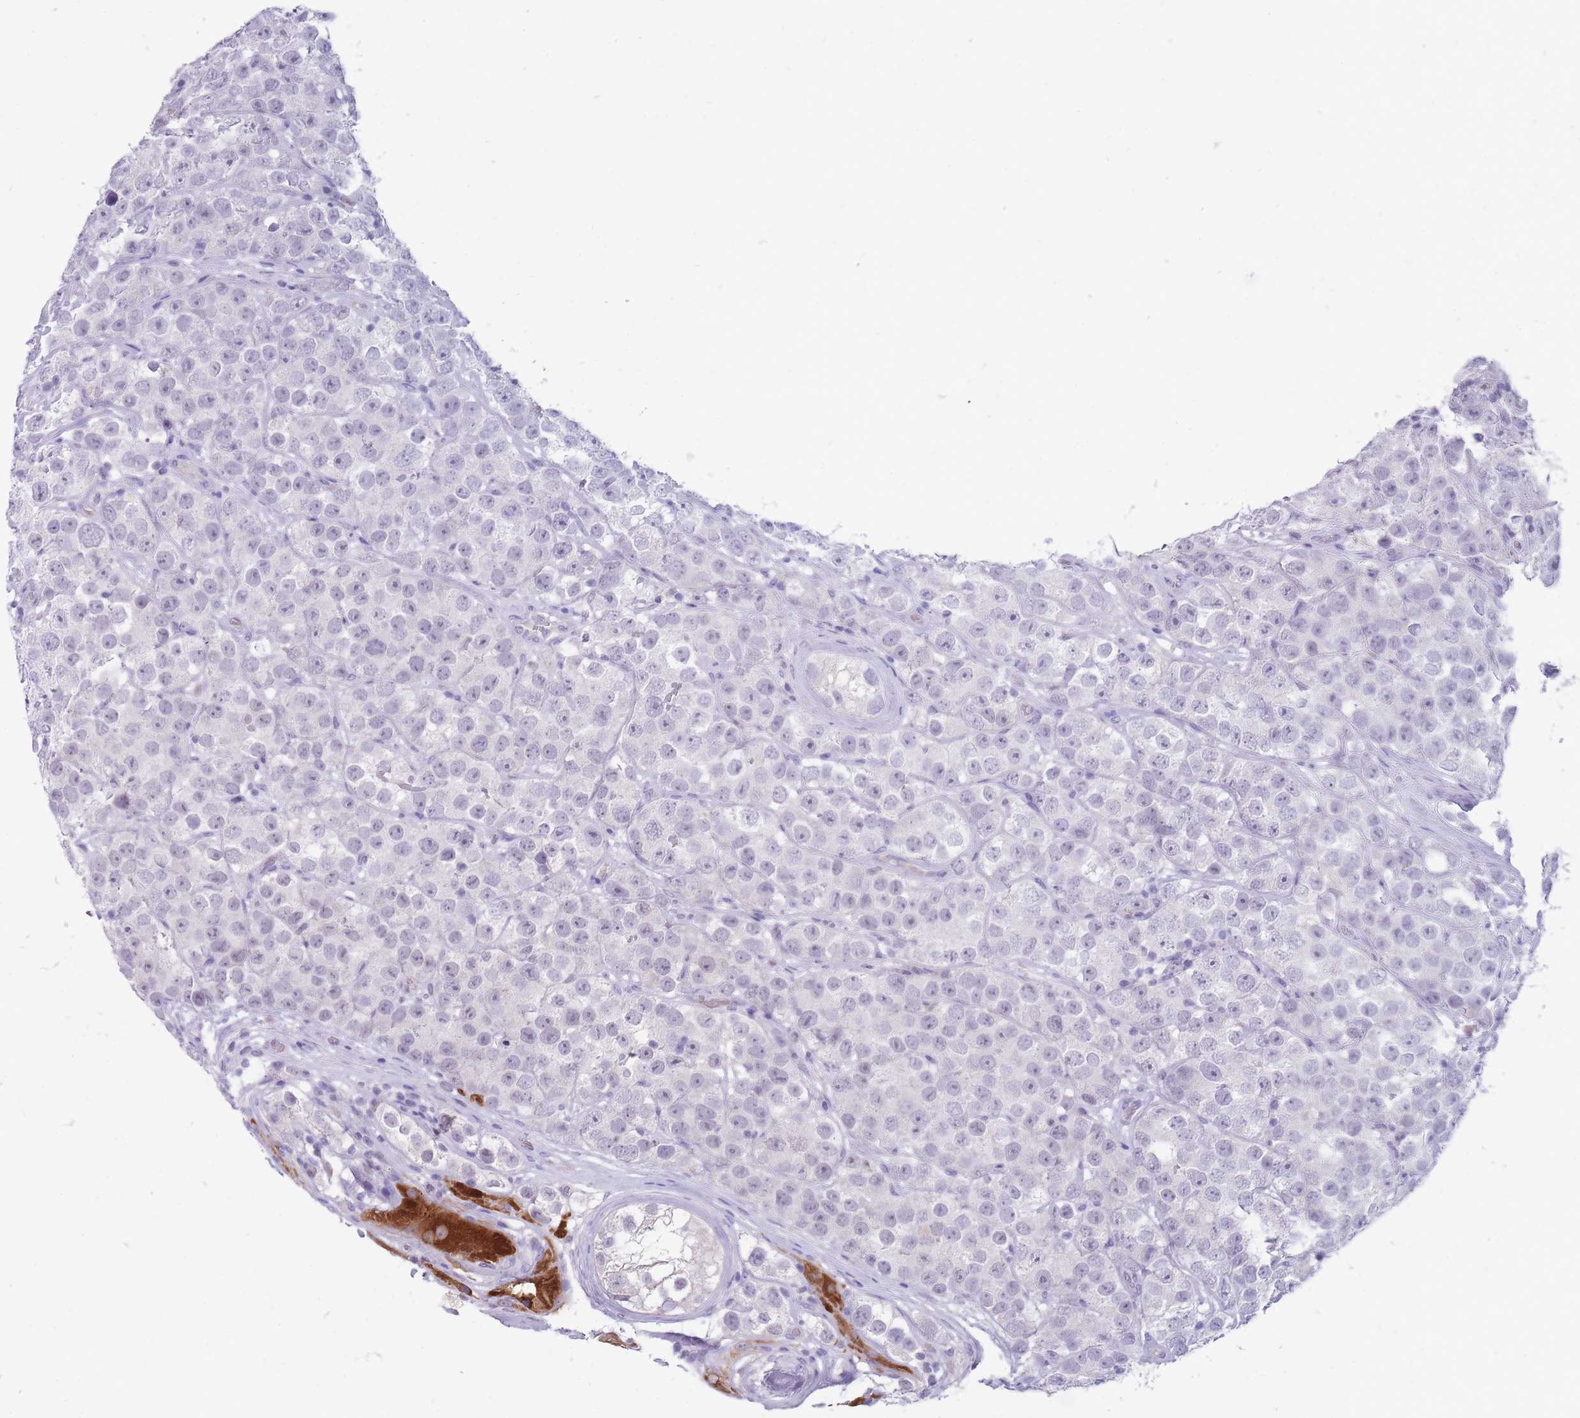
{"staining": {"intensity": "negative", "quantity": "none", "location": "none"}, "tissue": "testis cancer", "cell_type": "Tumor cells", "image_type": "cancer", "snomed": [{"axis": "morphology", "description": "Seminoma, NOS"}, {"axis": "topography", "description": "Testis"}], "caption": "Testis cancer (seminoma) stained for a protein using immunohistochemistry demonstrates no expression tumor cells.", "gene": "ERICH4", "patient": {"sex": "male", "age": 28}}